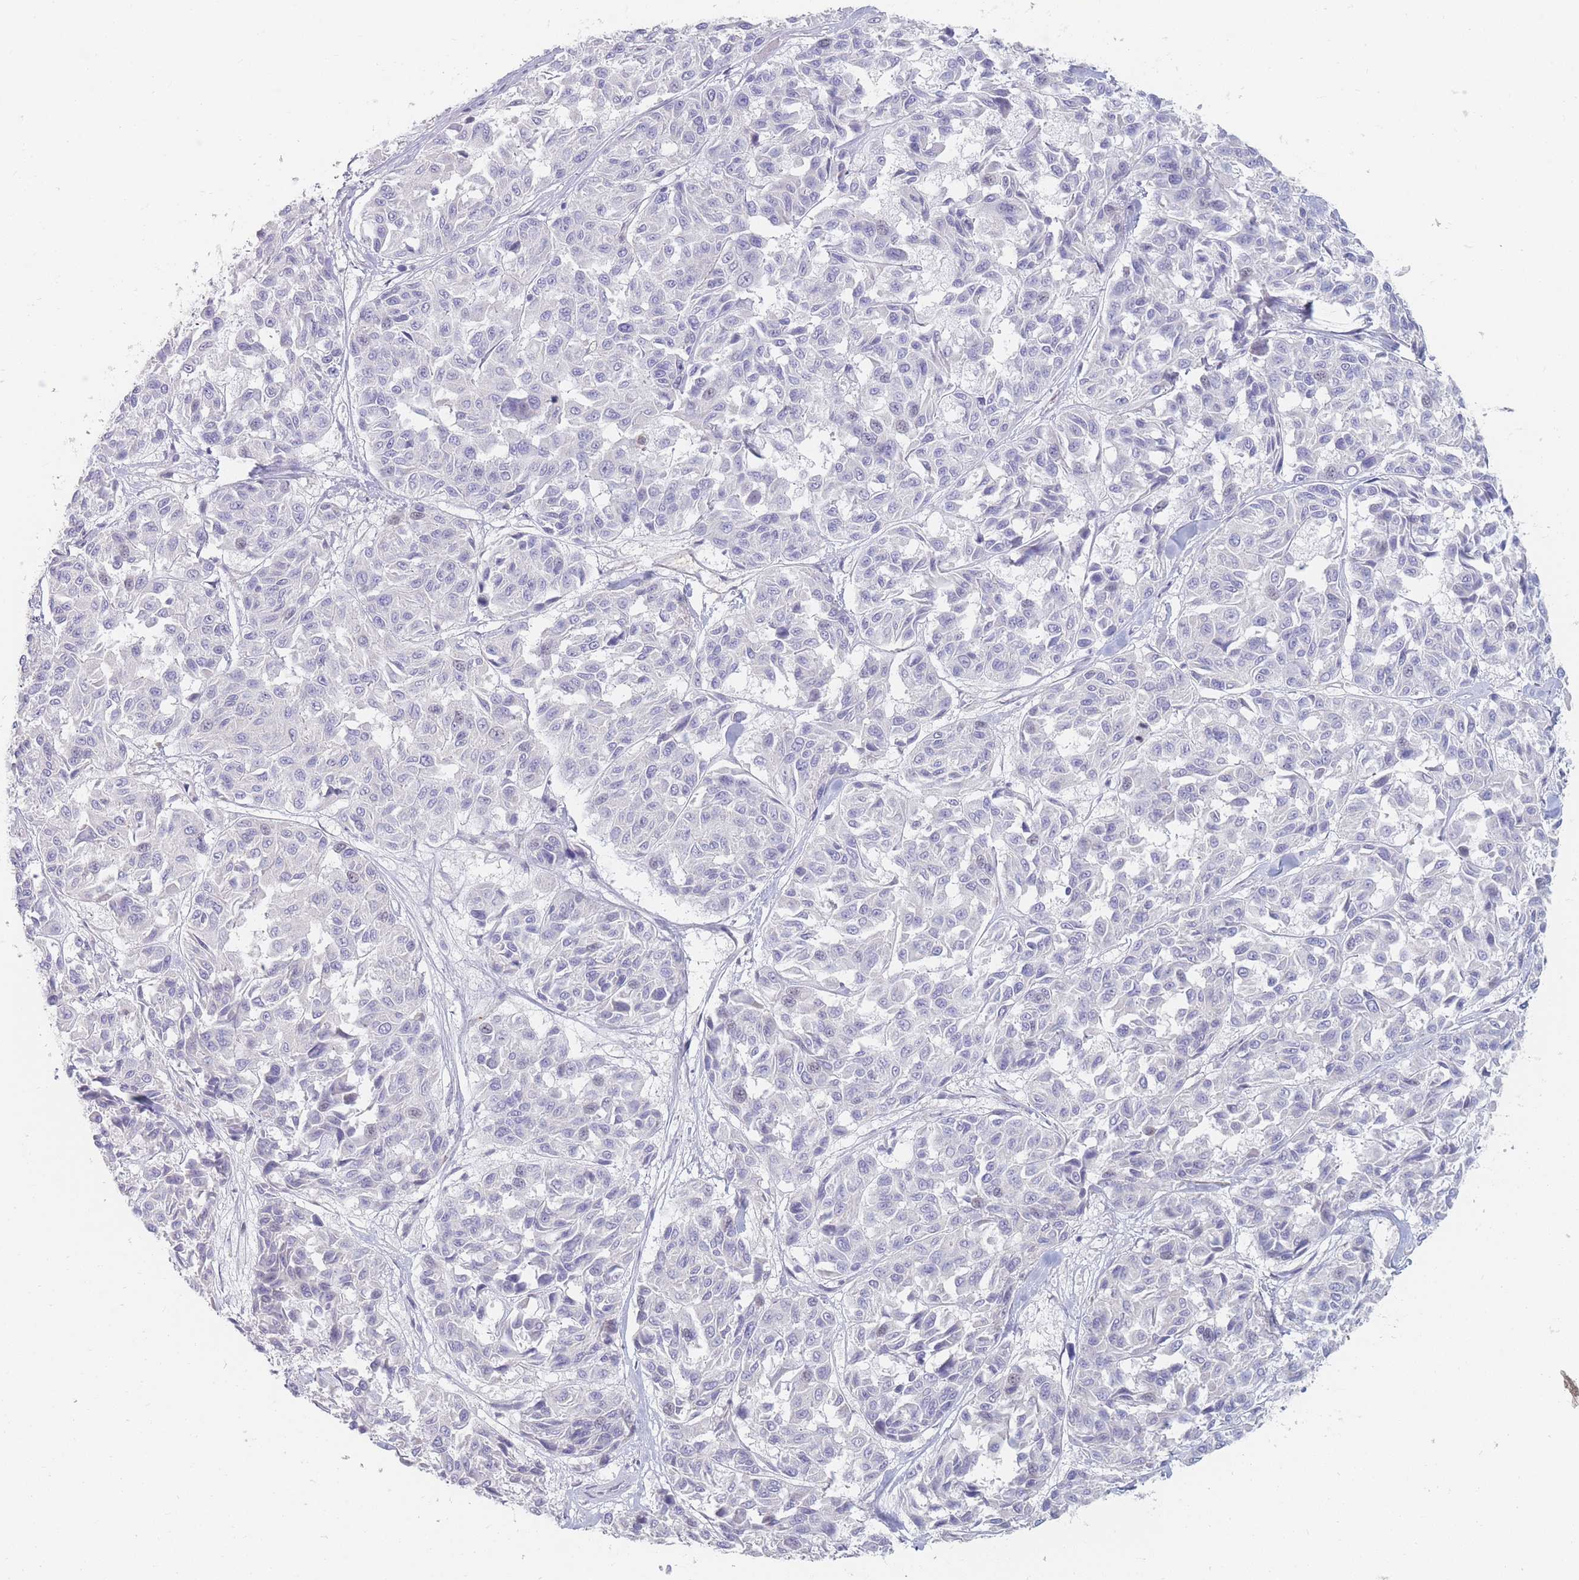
{"staining": {"intensity": "negative", "quantity": "none", "location": "none"}, "tissue": "melanoma", "cell_type": "Tumor cells", "image_type": "cancer", "snomed": [{"axis": "morphology", "description": "Malignant melanoma, NOS"}, {"axis": "topography", "description": "Skin"}], "caption": "IHC of human malignant melanoma shows no expression in tumor cells.", "gene": "PRG4", "patient": {"sex": "female", "age": 66}}